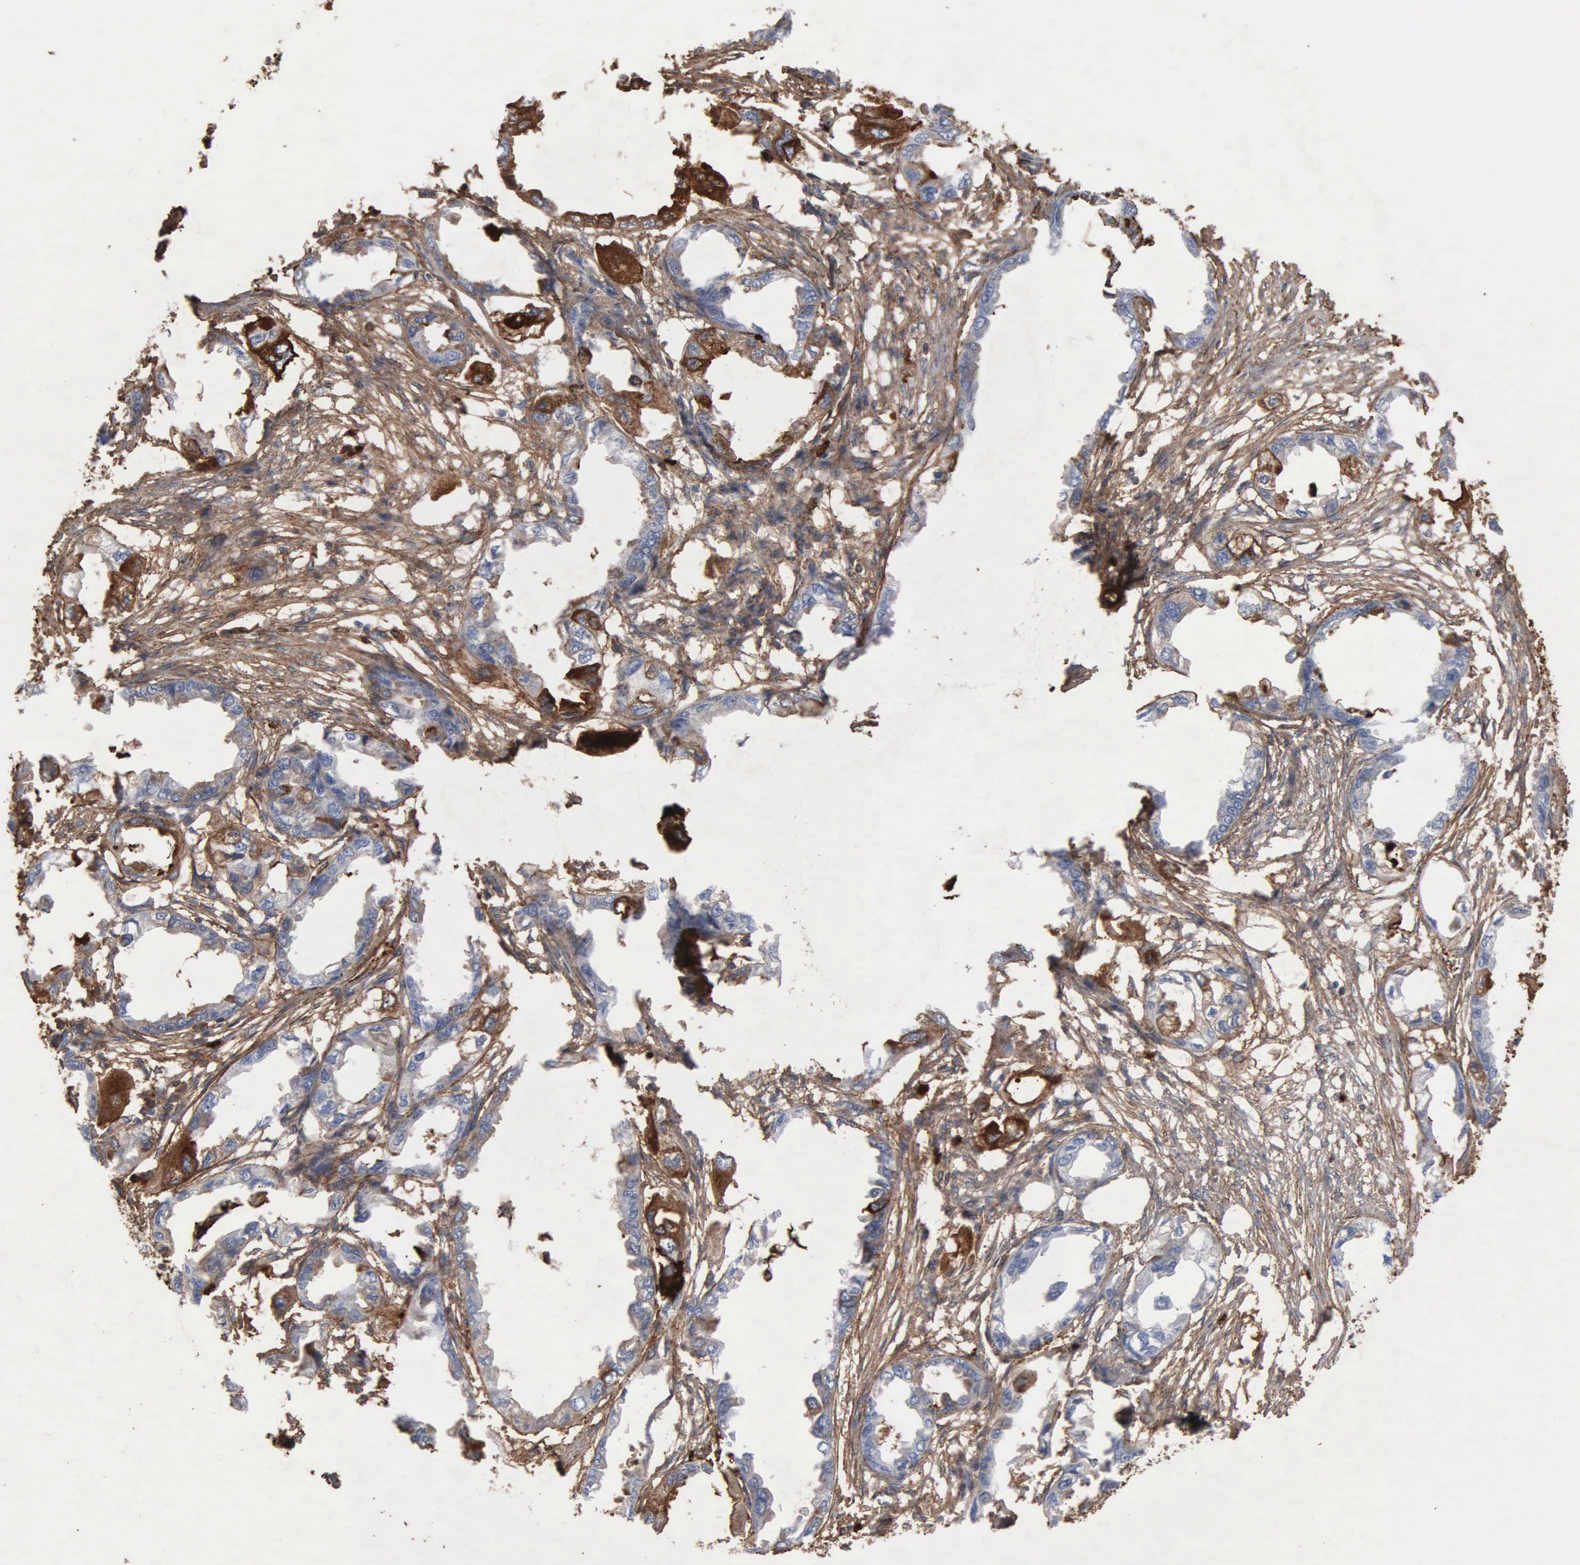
{"staining": {"intensity": "moderate", "quantity": "25%-75%", "location": "cytoplasmic/membranous"}, "tissue": "endometrial cancer", "cell_type": "Tumor cells", "image_type": "cancer", "snomed": [{"axis": "morphology", "description": "Adenocarcinoma, NOS"}, {"axis": "topography", "description": "Endometrium"}], "caption": "Endometrial cancer stained with DAB (3,3'-diaminobenzidine) immunohistochemistry demonstrates medium levels of moderate cytoplasmic/membranous expression in approximately 25%-75% of tumor cells.", "gene": "FN1", "patient": {"sex": "female", "age": 67}}